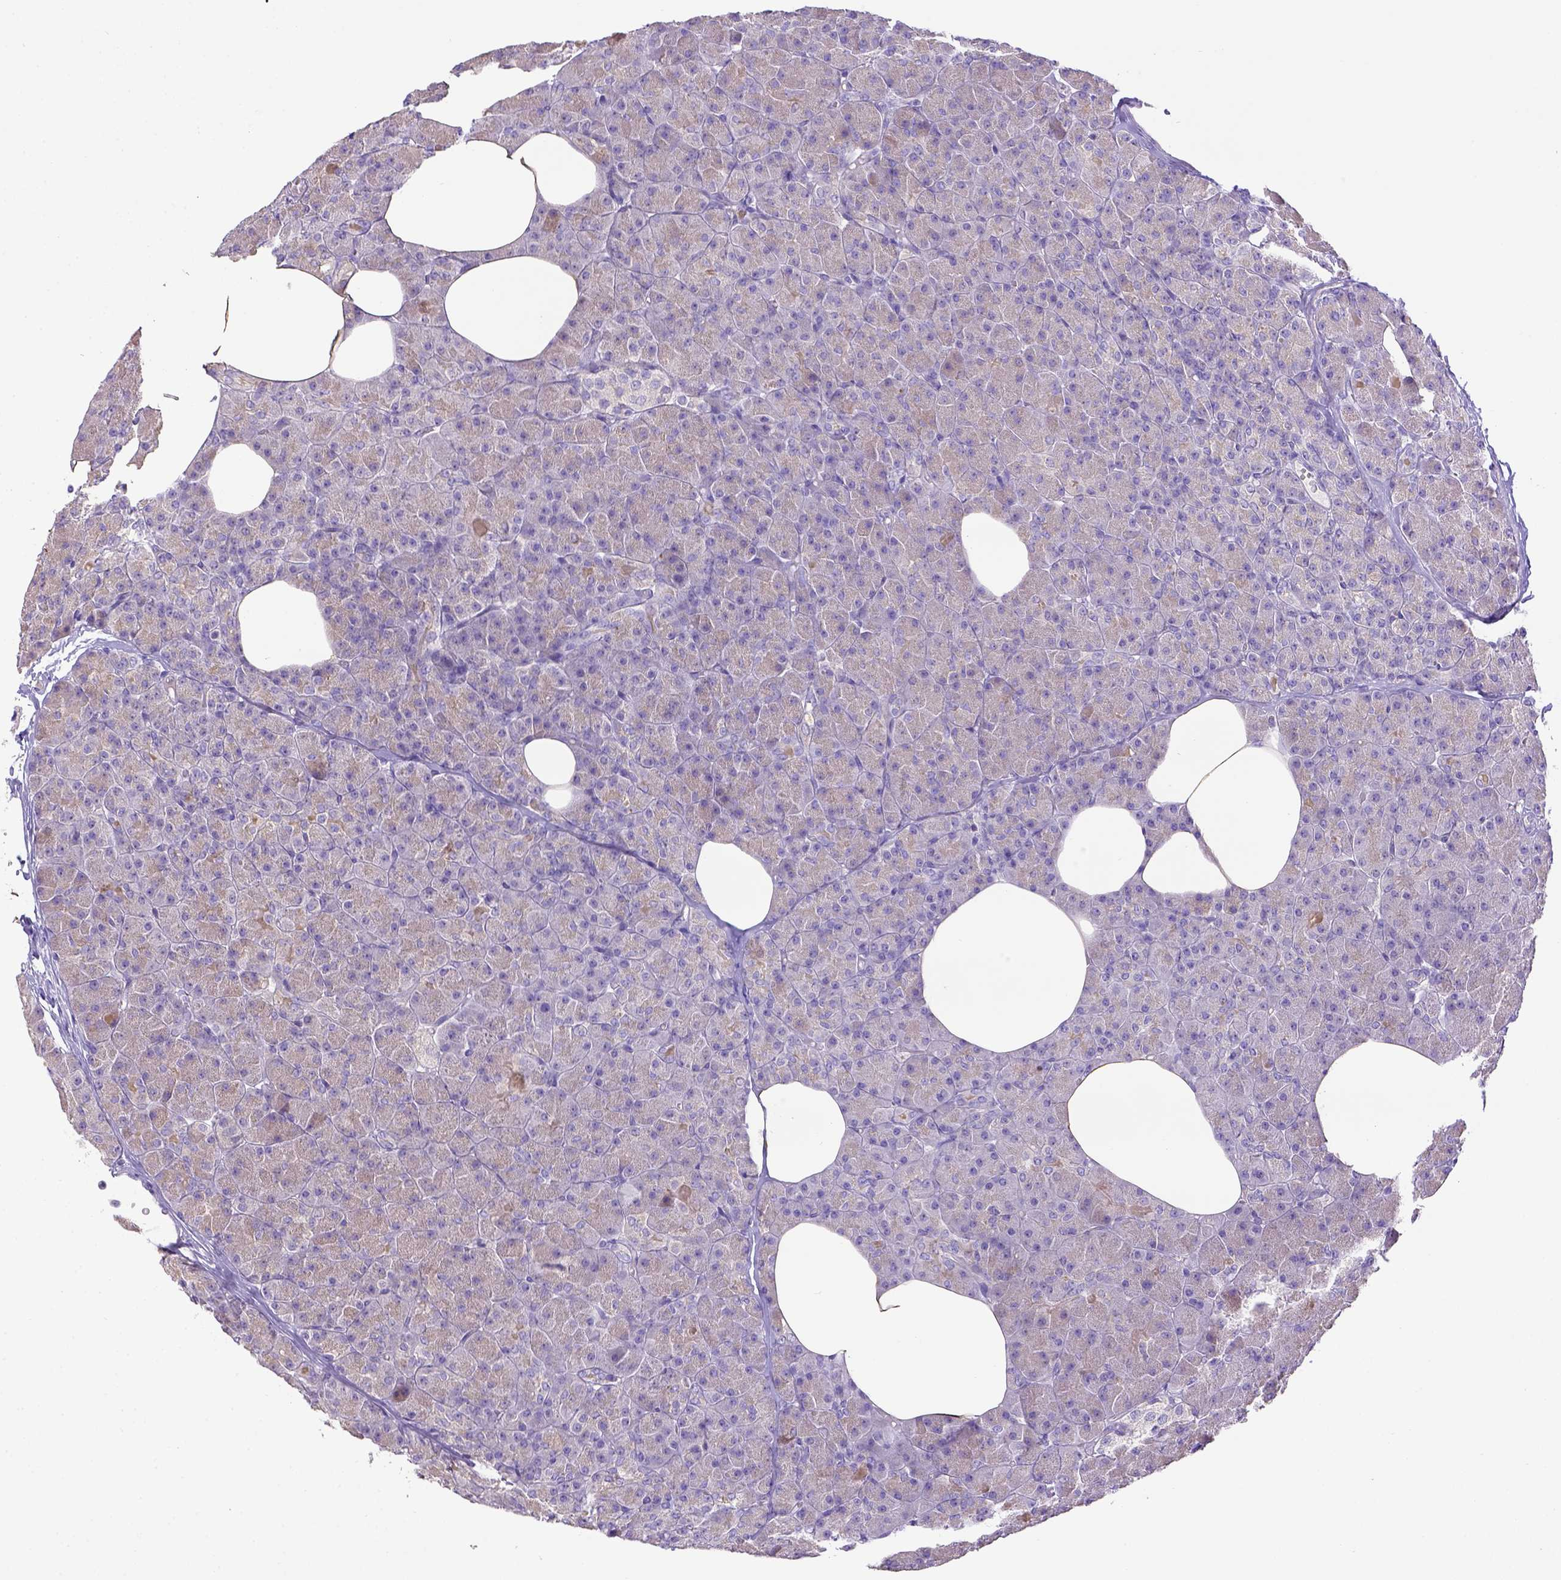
{"staining": {"intensity": "negative", "quantity": "none", "location": "none"}, "tissue": "pancreas", "cell_type": "Exocrine glandular cells", "image_type": "normal", "snomed": [{"axis": "morphology", "description": "Normal tissue, NOS"}, {"axis": "topography", "description": "Pancreas"}], "caption": "Immunohistochemistry micrograph of benign human pancreas stained for a protein (brown), which exhibits no staining in exocrine glandular cells.", "gene": "CD40", "patient": {"sex": "female", "age": 45}}